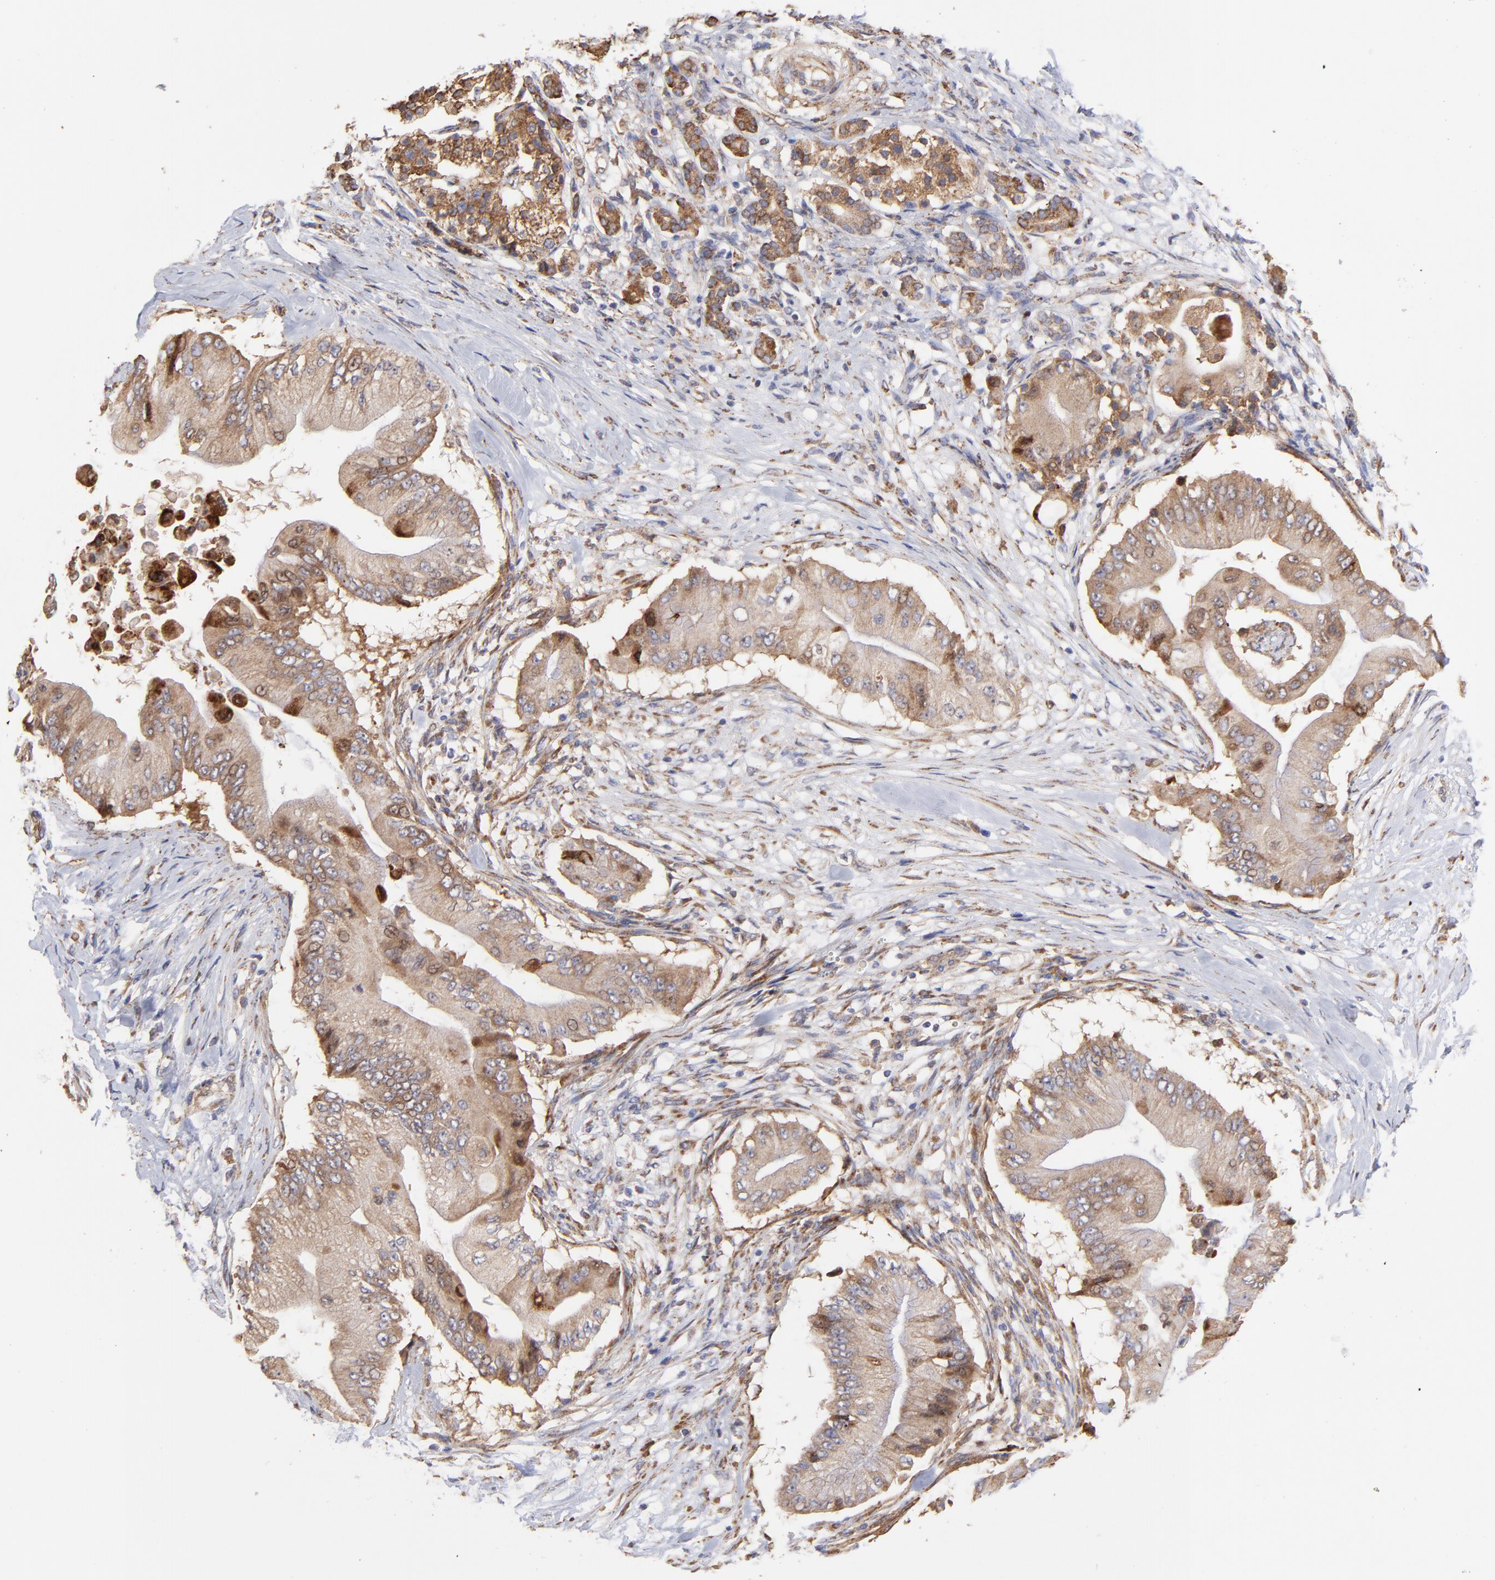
{"staining": {"intensity": "moderate", "quantity": ">75%", "location": "cytoplasmic/membranous"}, "tissue": "pancreatic cancer", "cell_type": "Tumor cells", "image_type": "cancer", "snomed": [{"axis": "morphology", "description": "Adenocarcinoma, NOS"}, {"axis": "topography", "description": "Pancreas"}], "caption": "This histopathology image demonstrates immunohistochemistry staining of human pancreatic cancer (adenocarcinoma), with medium moderate cytoplasmic/membranous positivity in about >75% of tumor cells.", "gene": "PFKM", "patient": {"sex": "male", "age": 62}}